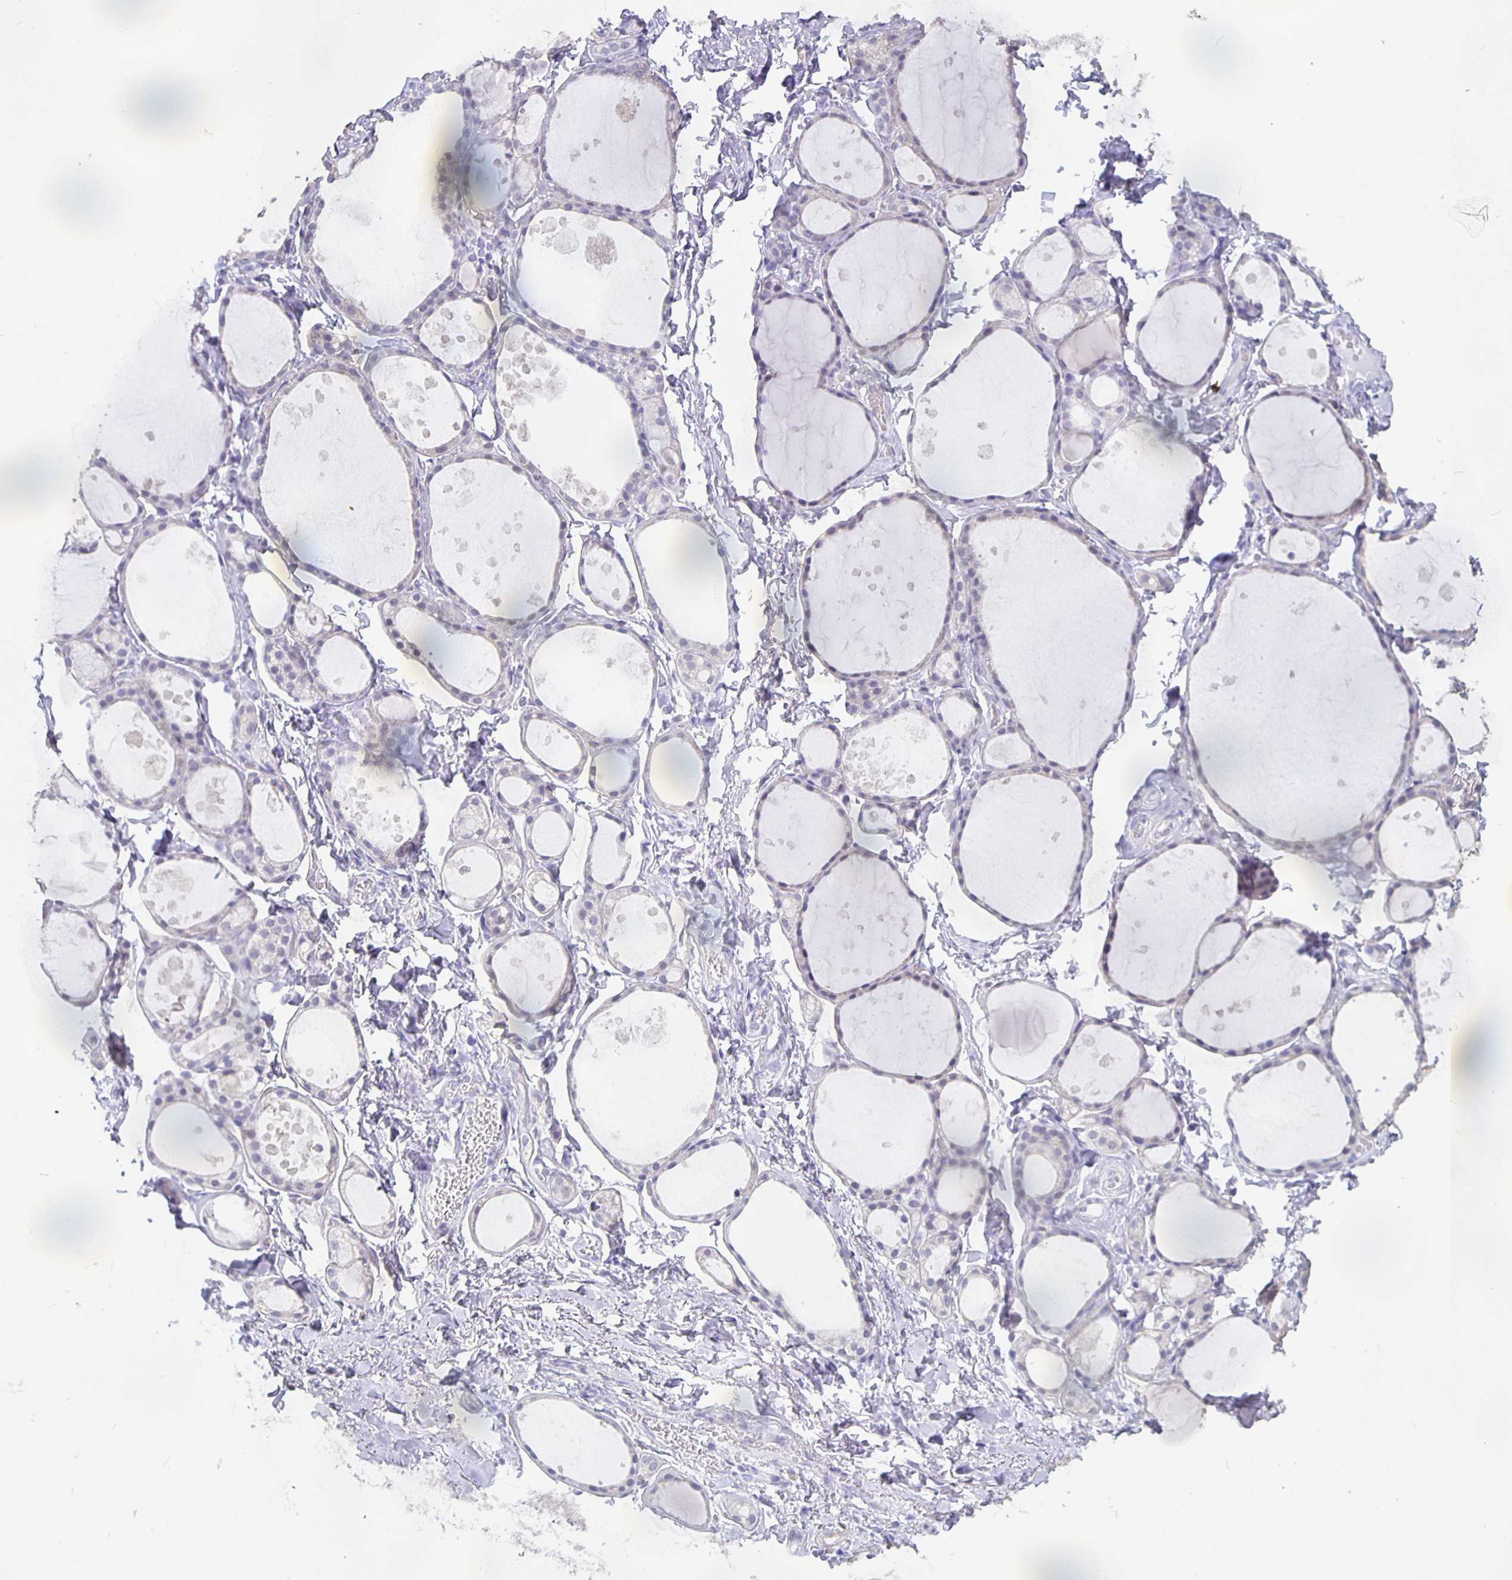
{"staining": {"intensity": "negative", "quantity": "none", "location": "none"}, "tissue": "thyroid gland", "cell_type": "Glandular cells", "image_type": "normal", "snomed": [{"axis": "morphology", "description": "Normal tissue, NOS"}, {"axis": "topography", "description": "Thyroid gland"}], "caption": "Glandular cells are negative for brown protein staining in benign thyroid gland. Nuclei are stained in blue.", "gene": "GPX4", "patient": {"sex": "male", "age": 68}}